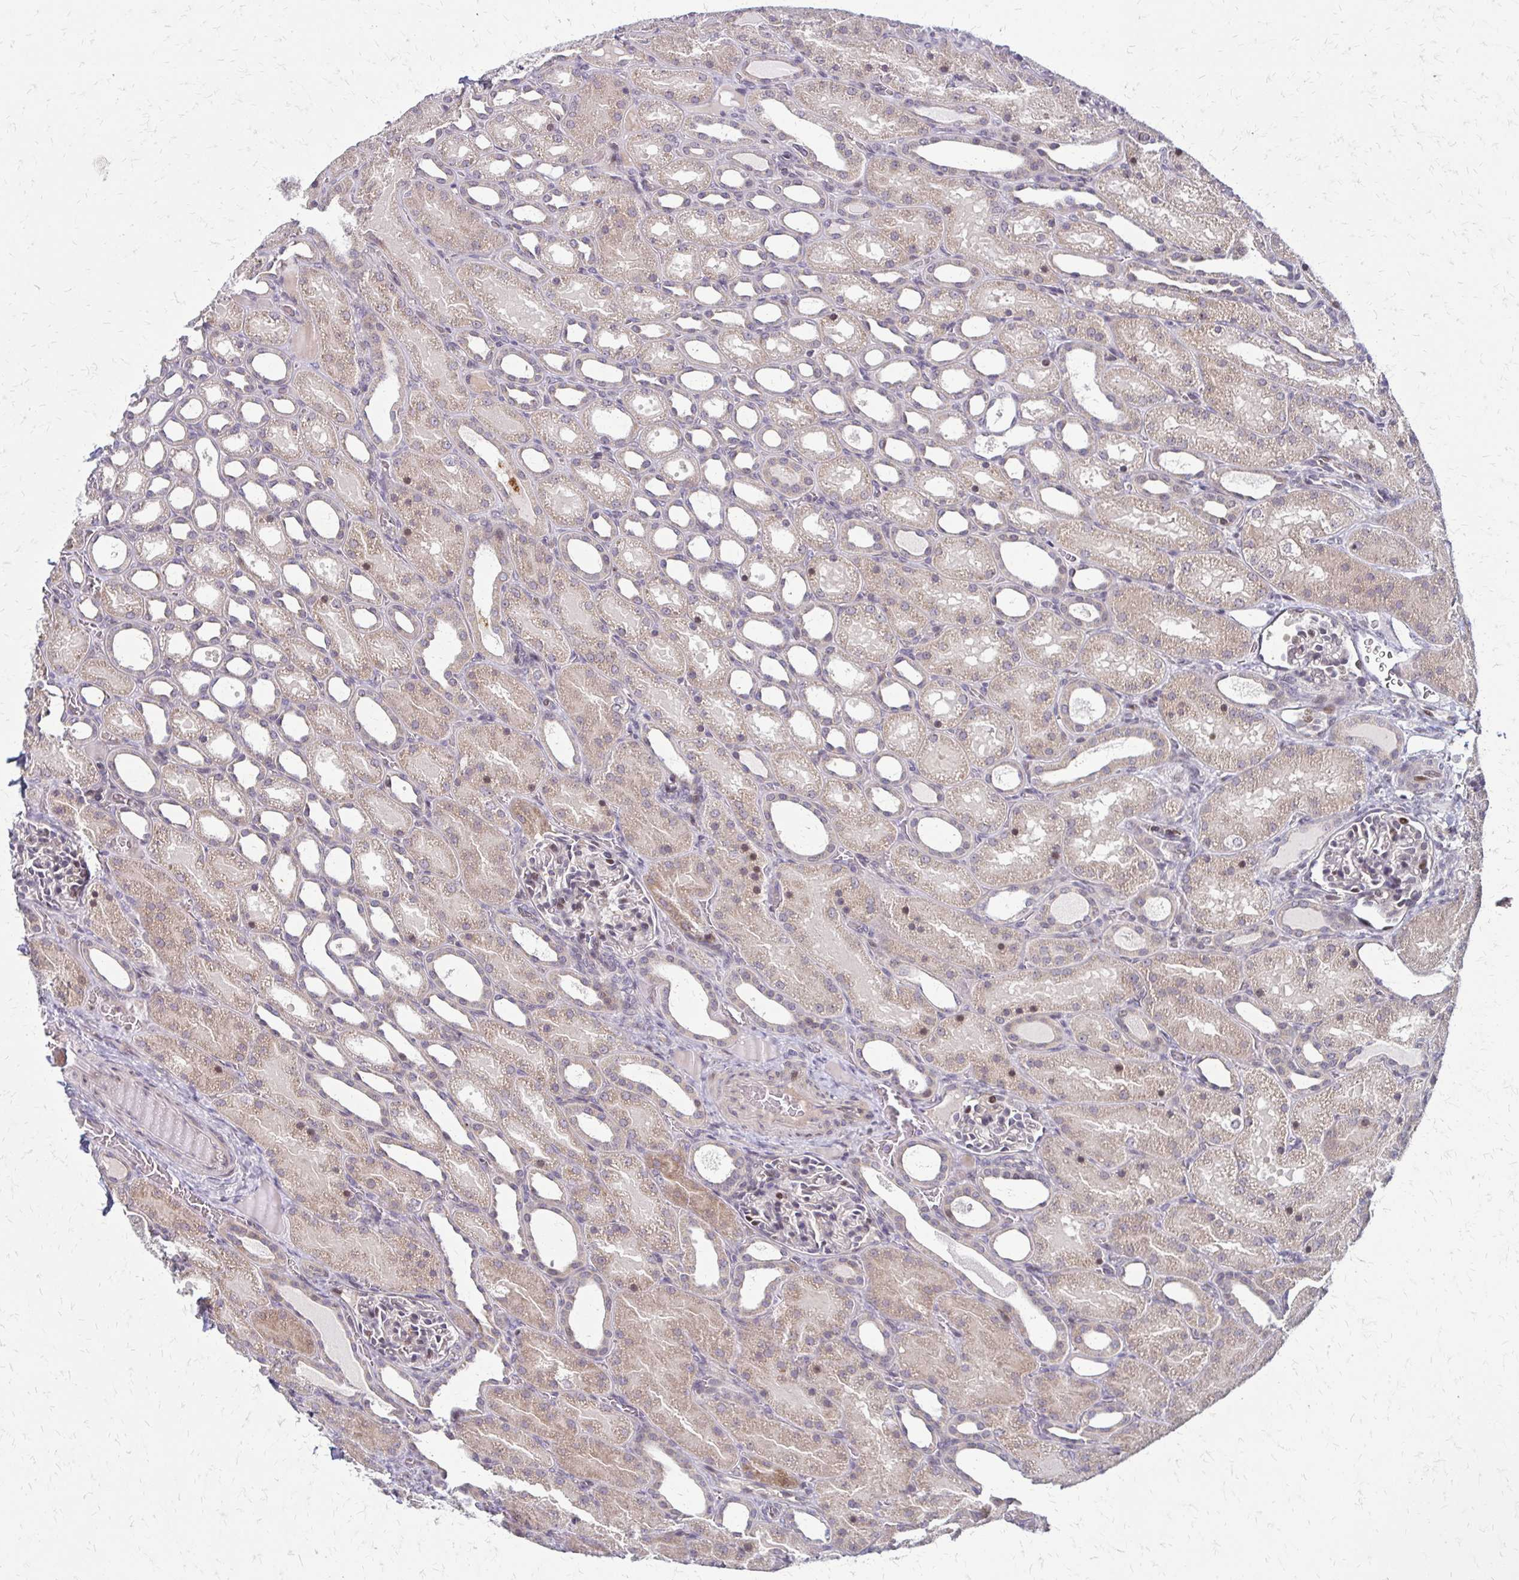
{"staining": {"intensity": "moderate", "quantity": "<25%", "location": "nuclear"}, "tissue": "kidney", "cell_type": "Cells in glomeruli", "image_type": "normal", "snomed": [{"axis": "morphology", "description": "Normal tissue, NOS"}, {"axis": "topography", "description": "Kidney"}], "caption": "Kidney stained for a protein reveals moderate nuclear positivity in cells in glomeruli. The staining was performed using DAB, with brown indicating positive protein expression. Nuclei are stained blue with hematoxylin.", "gene": "TRIR", "patient": {"sex": "male", "age": 2}}